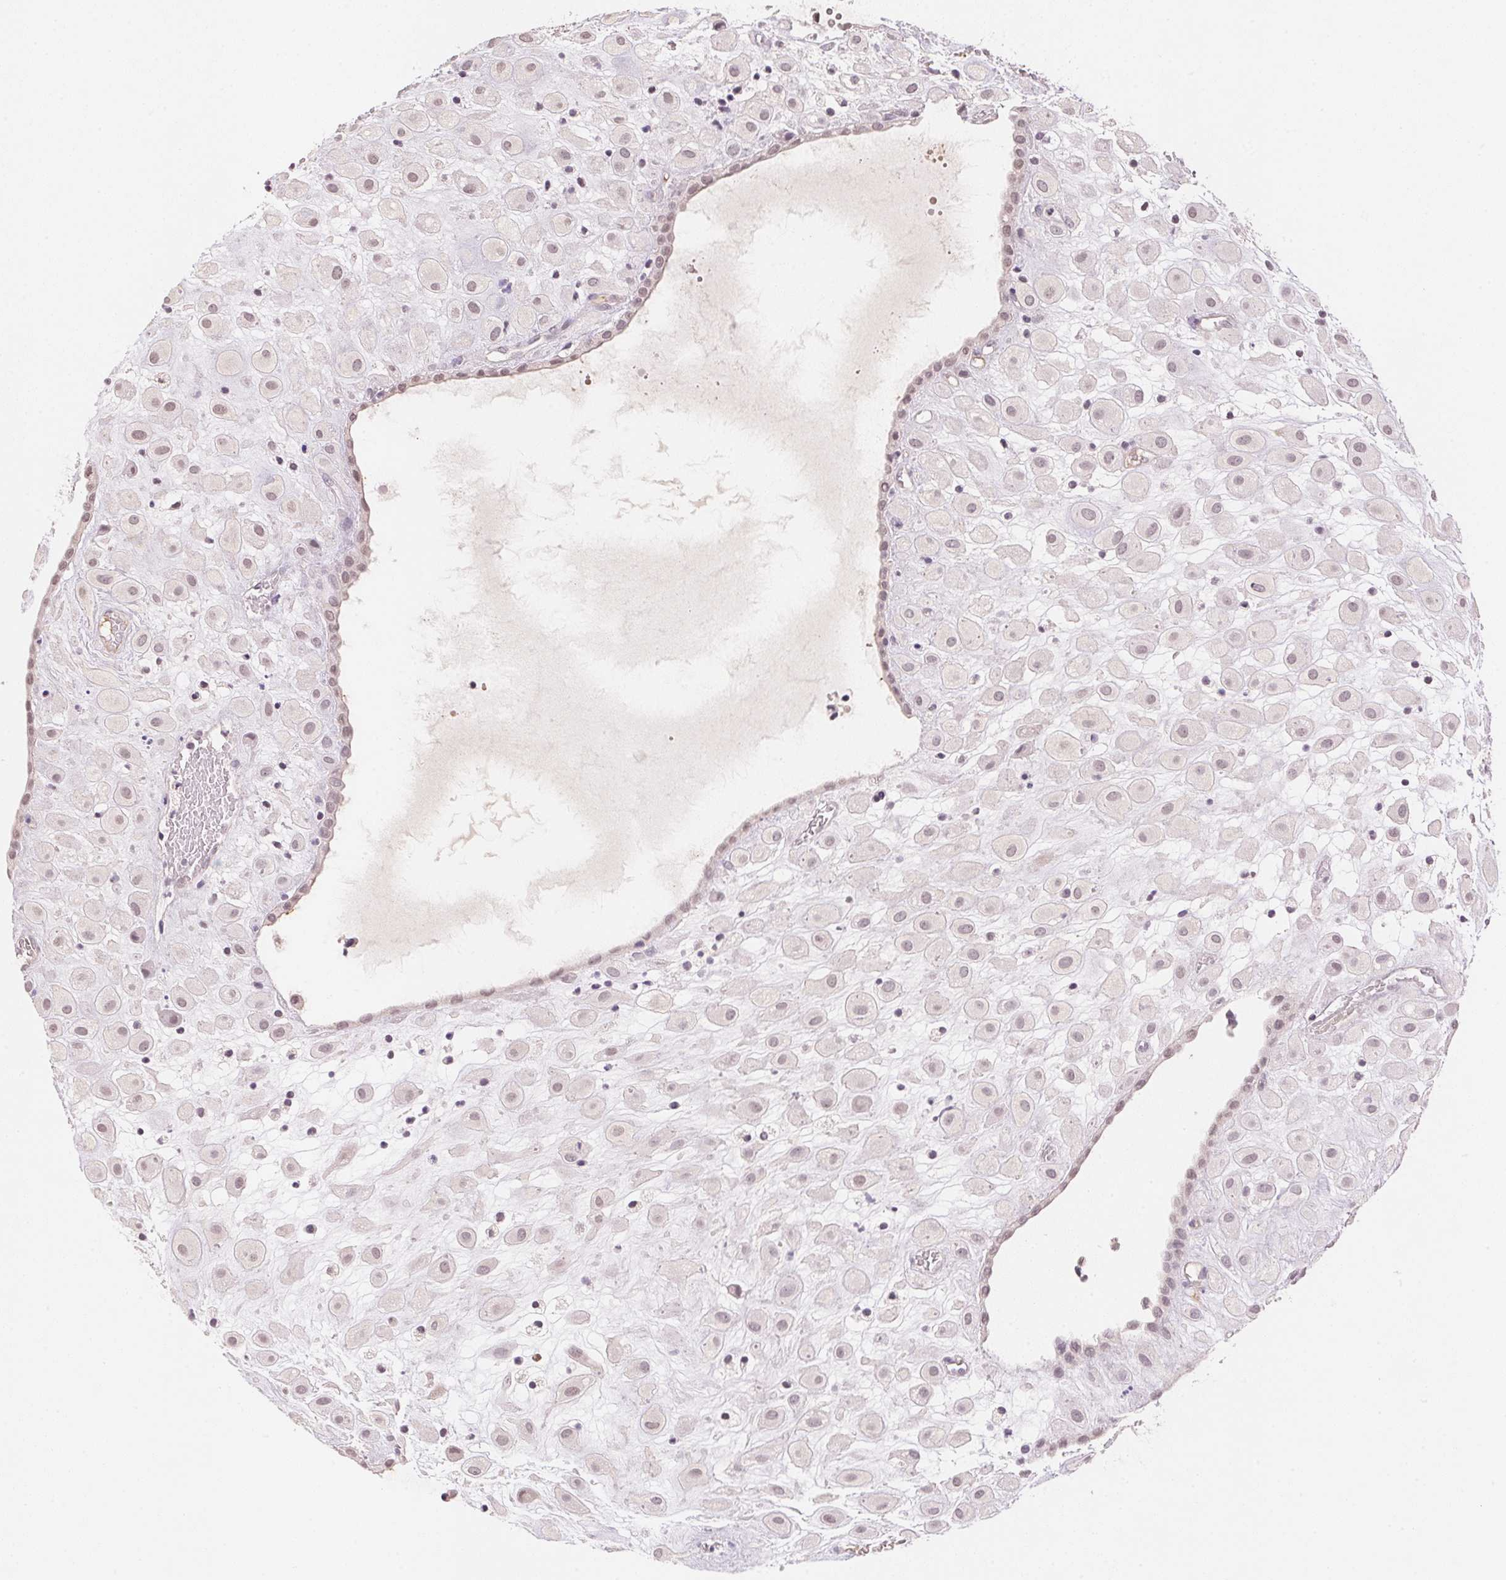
{"staining": {"intensity": "negative", "quantity": "none", "location": "none"}, "tissue": "placenta", "cell_type": "Decidual cells", "image_type": "normal", "snomed": [{"axis": "morphology", "description": "Normal tissue, NOS"}, {"axis": "topography", "description": "Placenta"}], "caption": "This image is of unremarkable placenta stained with immunohistochemistry to label a protein in brown with the nuclei are counter-stained blue. There is no expression in decidual cells. (Stains: DAB (3,3'-diaminobenzidine) IHC with hematoxylin counter stain, Microscopy: brightfield microscopy at high magnification).", "gene": "FNDC4", "patient": {"sex": "female", "age": 24}}